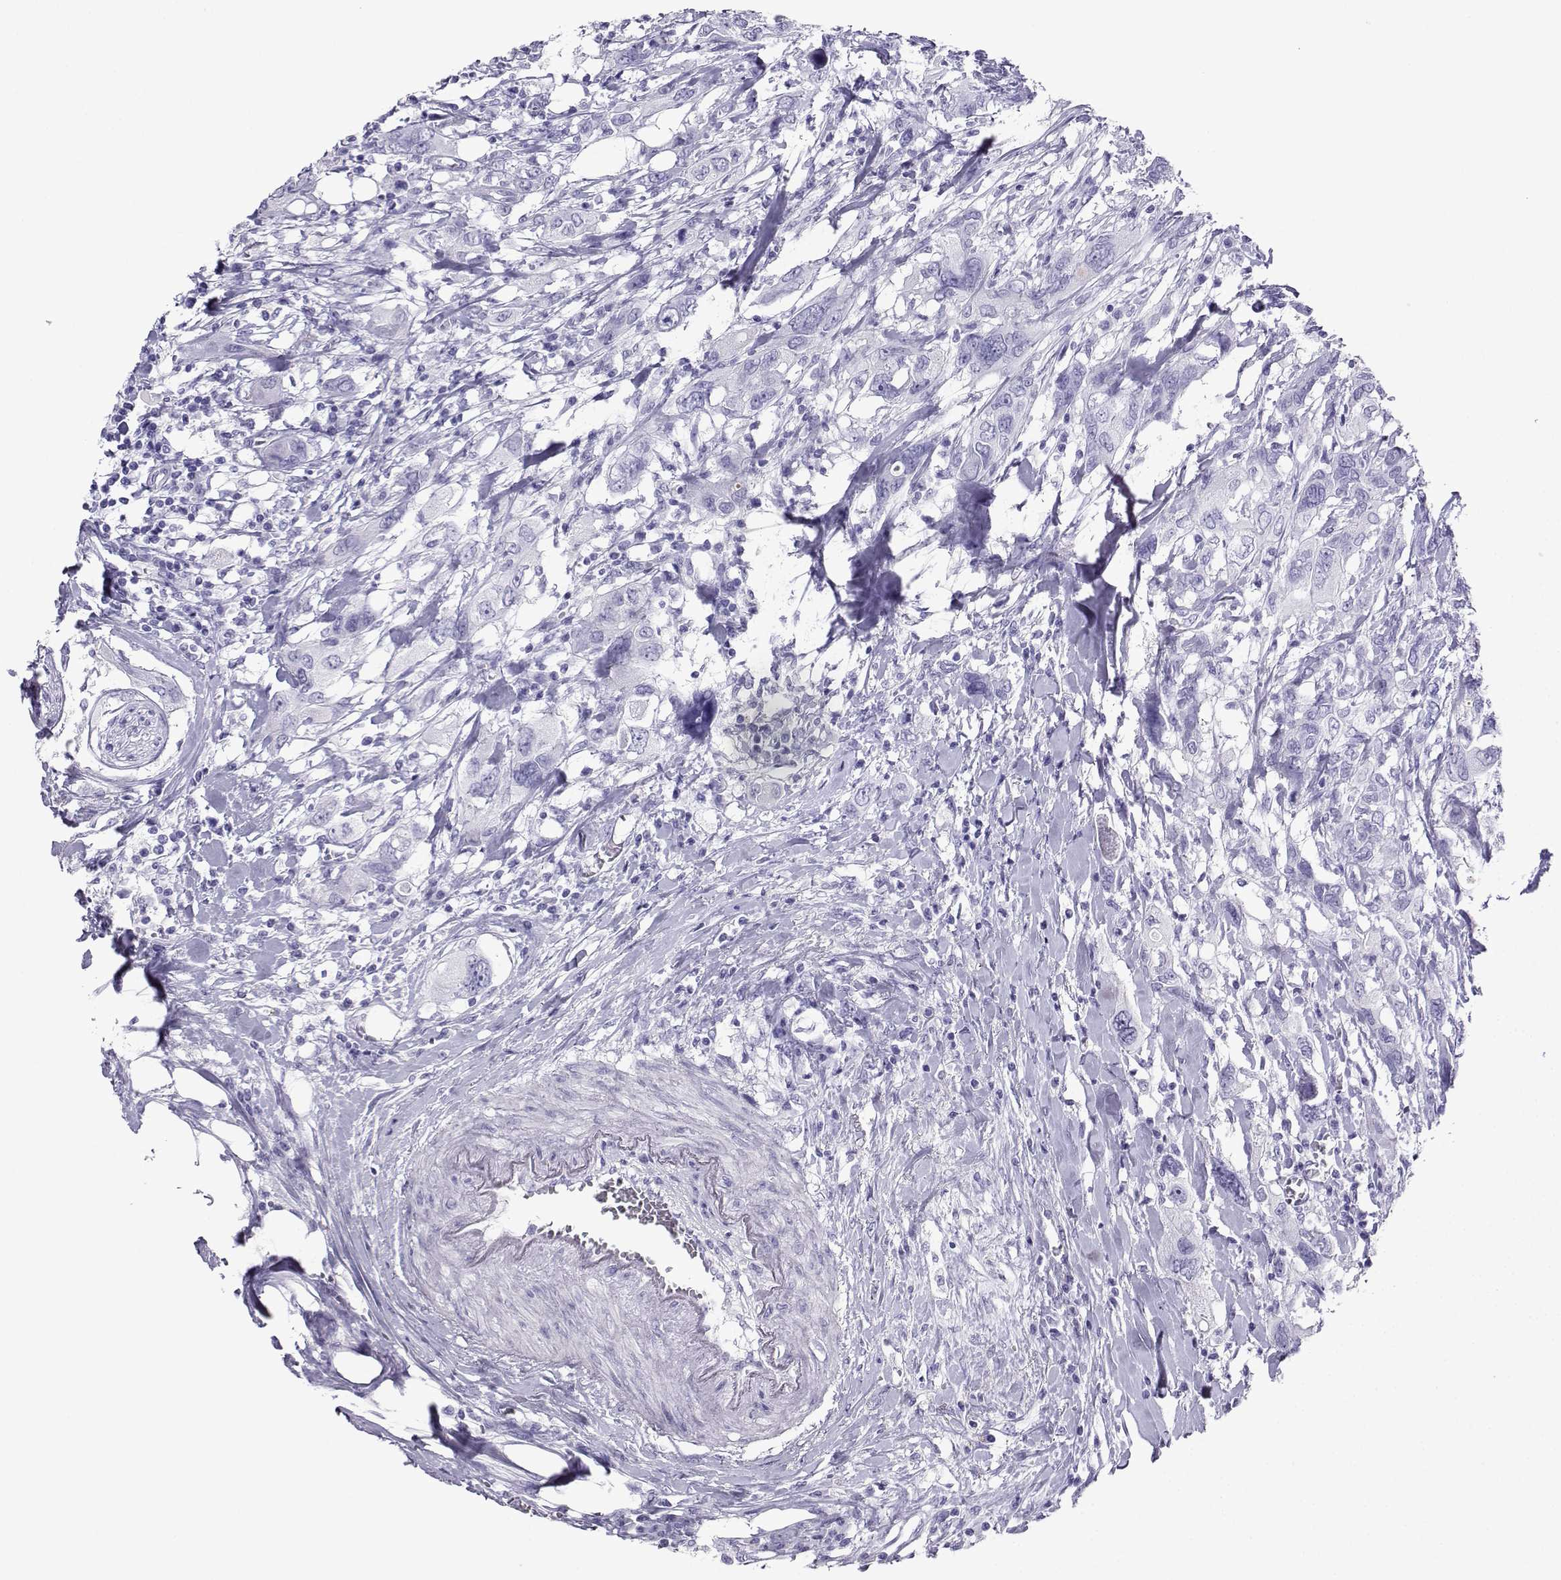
{"staining": {"intensity": "negative", "quantity": "none", "location": "none"}, "tissue": "urothelial cancer", "cell_type": "Tumor cells", "image_type": "cancer", "snomed": [{"axis": "morphology", "description": "Urothelial carcinoma, NOS"}, {"axis": "morphology", "description": "Urothelial carcinoma, High grade"}, {"axis": "topography", "description": "Urinary bladder"}], "caption": "Immunohistochemical staining of urothelial cancer displays no significant expression in tumor cells.", "gene": "CD109", "patient": {"sex": "male", "age": 63}}